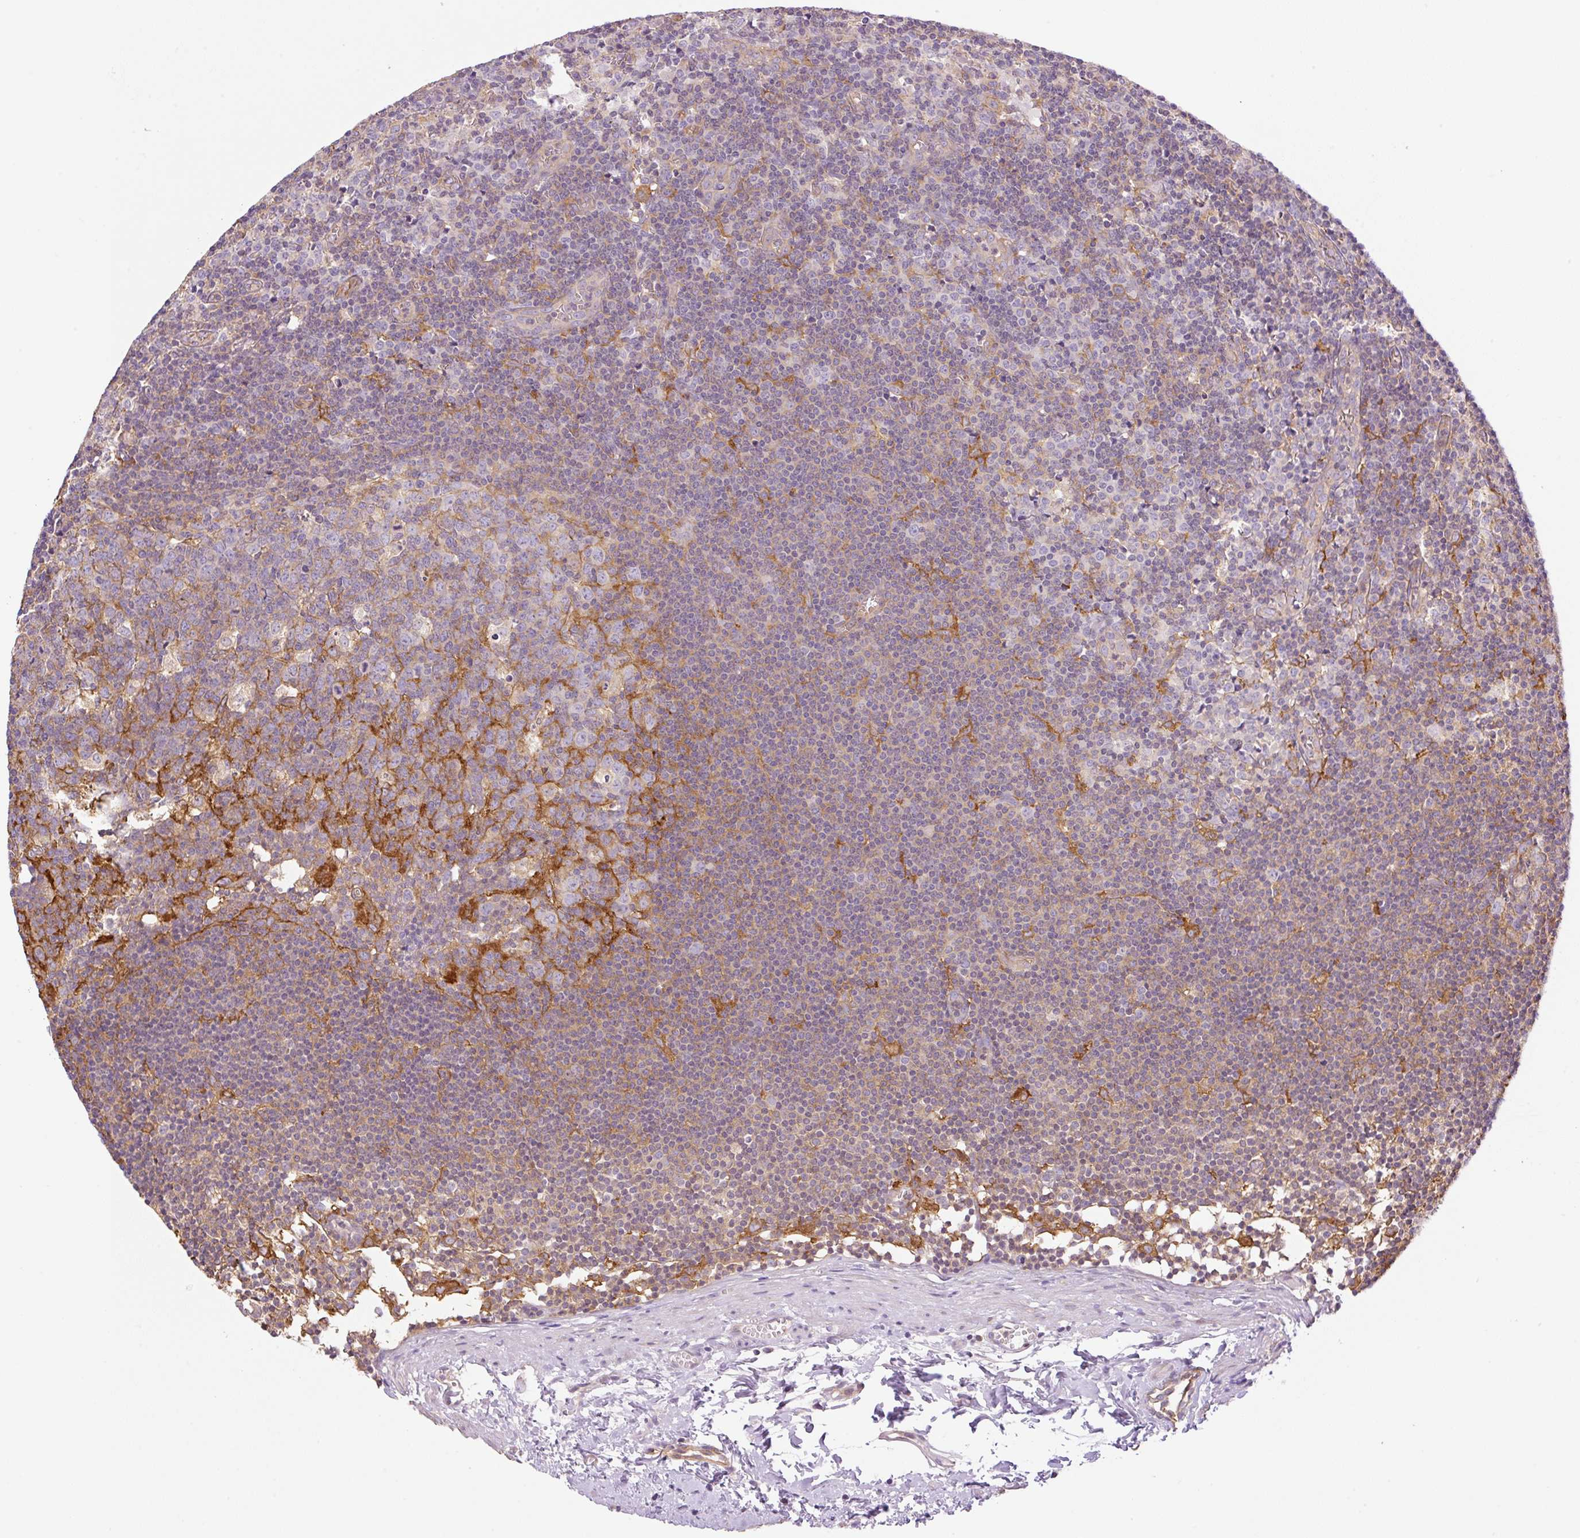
{"staining": {"intensity": "moderate", "quantity": "<25%", "location": "cytoplasmic/membranous"}, "tissue": "lymph node", "cell_type": "Germinal center cells", "image_type": "normal", "snomed": [{"axis": "morphology", "description": "Normal tissue, NOS"}, {"axis": "topography", "description": "Lymph node"}], "caption": "The photomicrograph reveals a brown stain indicating the presence of a protein in the cytoplasmic/membranous of germinal center cells in lymph node. The staining was performed using DAB (3,3'-diaminobenzidine) to visualize the protein expression in brown, while the nuclei were stained in blue with hematoxylin (Magnification: 20x).", "gene": "EHD1", "patient": {"sex": "female", "age": 45}}